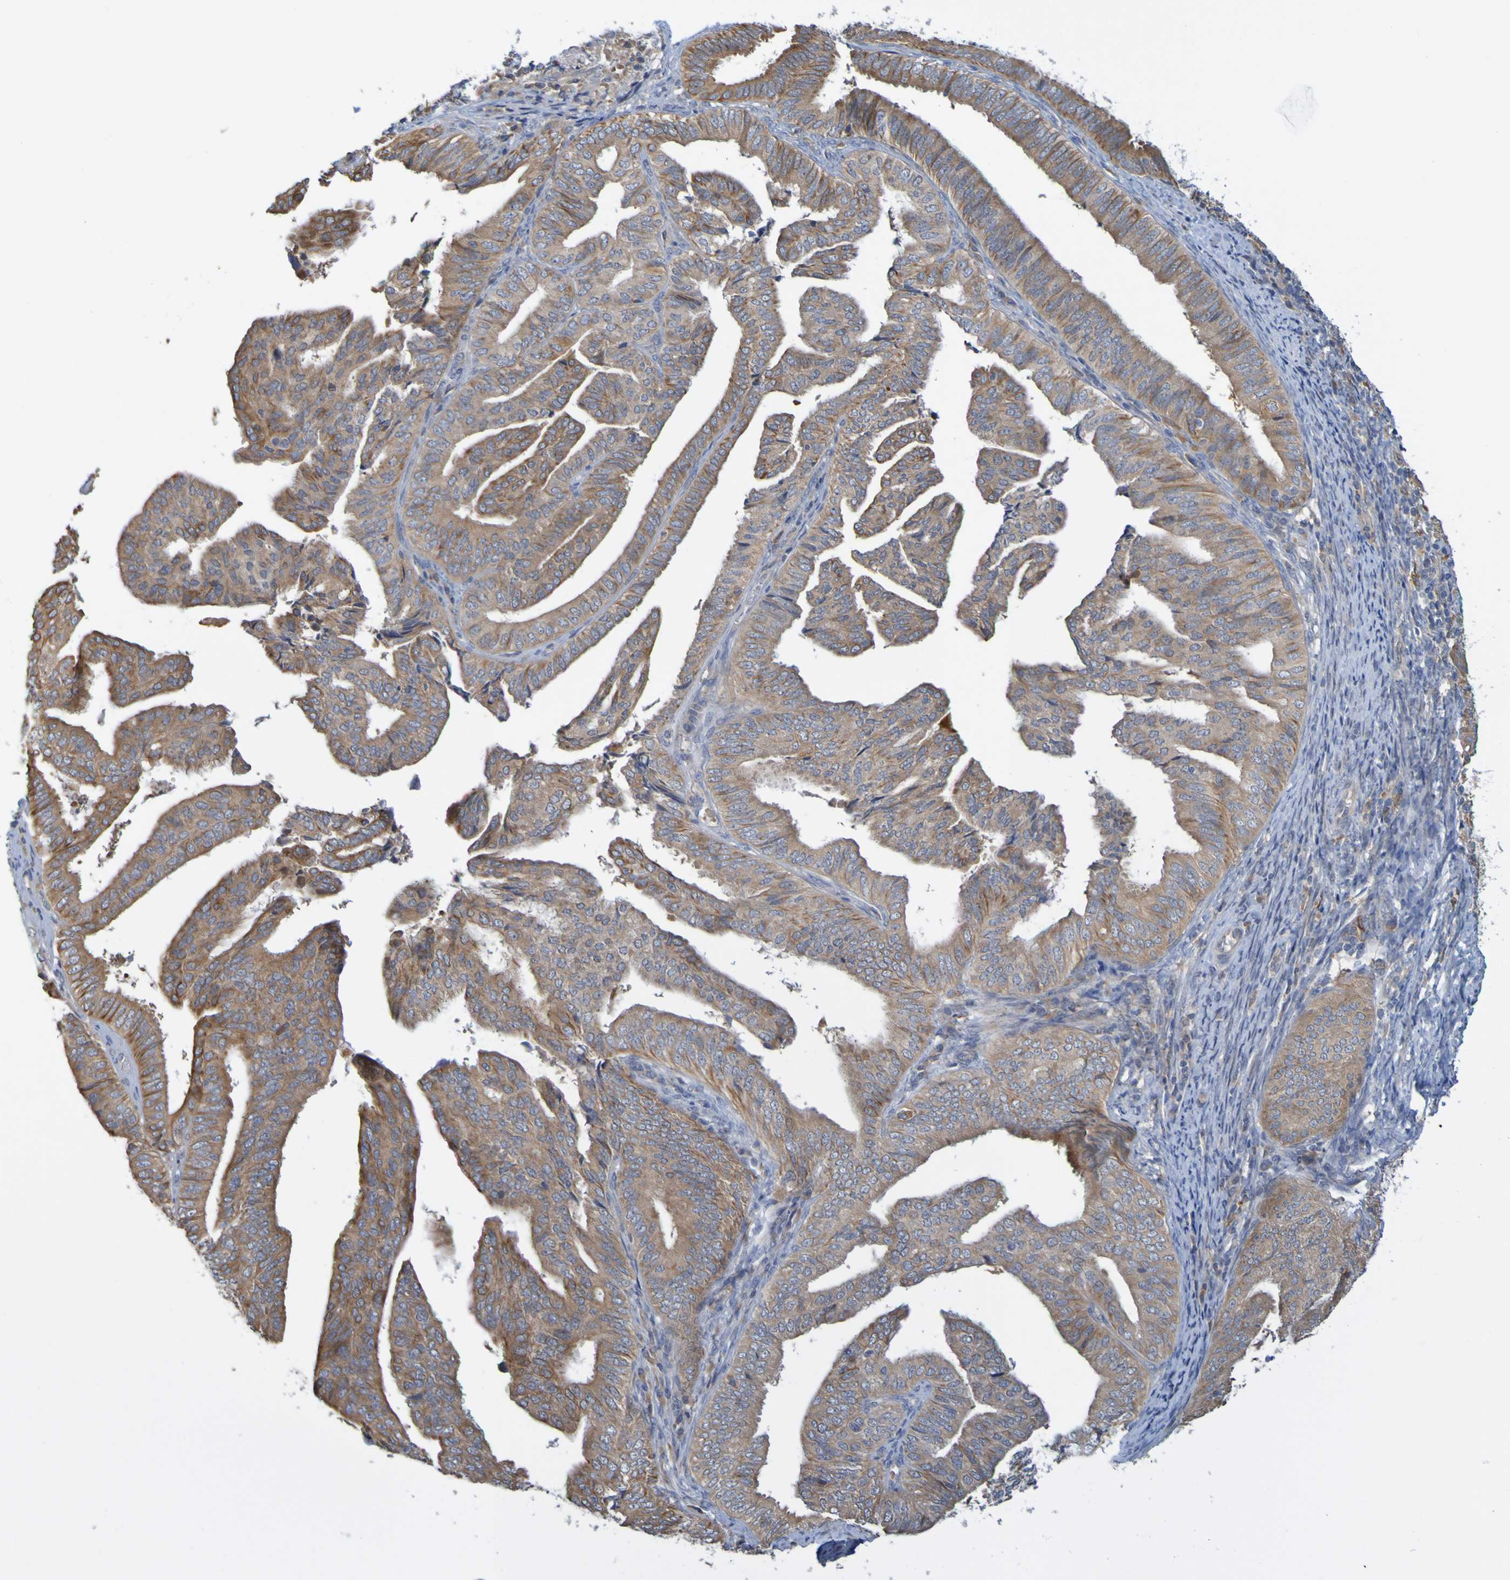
{"staining": {"intensity": "moderate", "quantity": ">75%", "location": "cytoplasmic/membranous"}, "tissue": "endometrial cancer", "cell_type": "Tumor cells", "image_type": "cancer", "snomed": [{"axis": "morphology", "description": "Adenocarcinoma, NOS"}, {"axis": "topography", "description": "Endometrium"}], "caption": "Protein staining of adenocarcinoma (endometrial) tissue demonstrates moderate cytoplasmic/membranous expression in approximately >75% of tumor cells. (DAB (3,3'-diaminobenzidine) = brown stain, brightfield microscopy at high magnification).", "gene": "NAV2", "patient": {"sex": "female", "age": 58}}